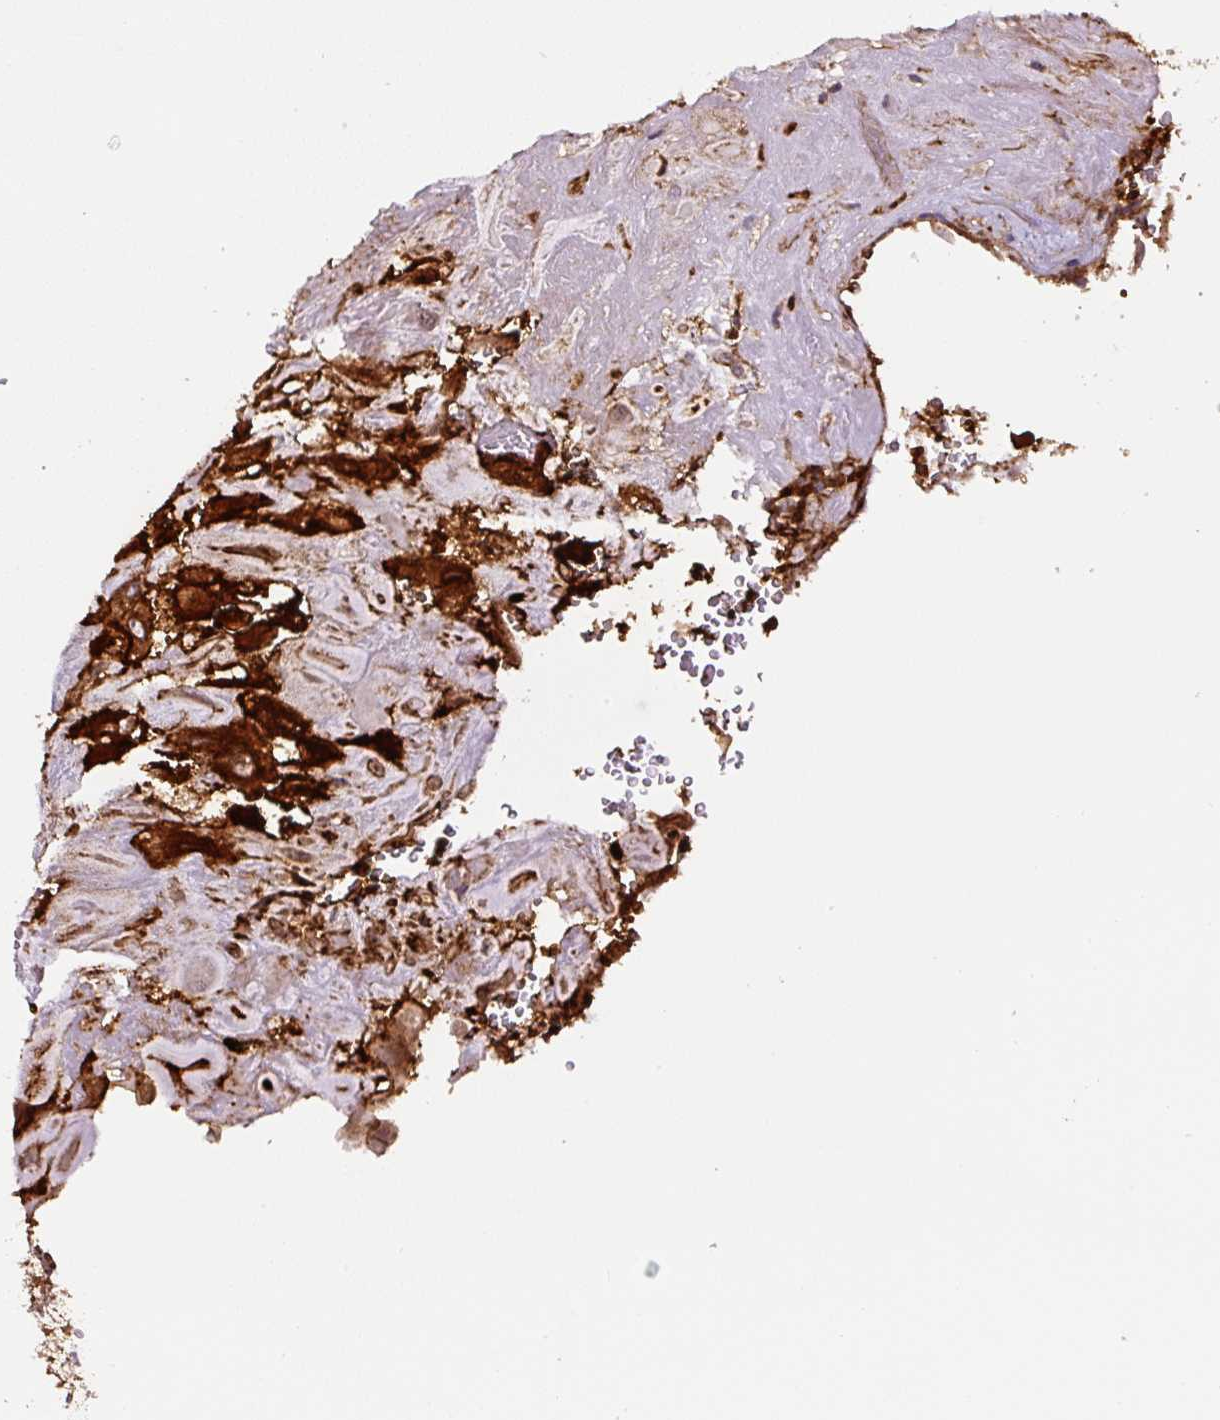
{"staining": {"intensity": "strong", "quantity": "<25%", "location": "cytoplasmic/membranous,nuclear"}, "tissue": "placenta", "cell_type": "Decidual cells", "image_type": "normal", "snomed": [{"axis": "morphology", "description": "Normal tissue, NOS"}, {"axis": "topography", "description": "Placenta"}], "caption": "Approximately <25% of decidual cells in normal placenta display strong cytoplasmic/membranous,nuclear protein positivity as visualized by brown immunohistochemical staining.", "gene": "ANXA1", "patient": {"sex": "female", "age": 32}}